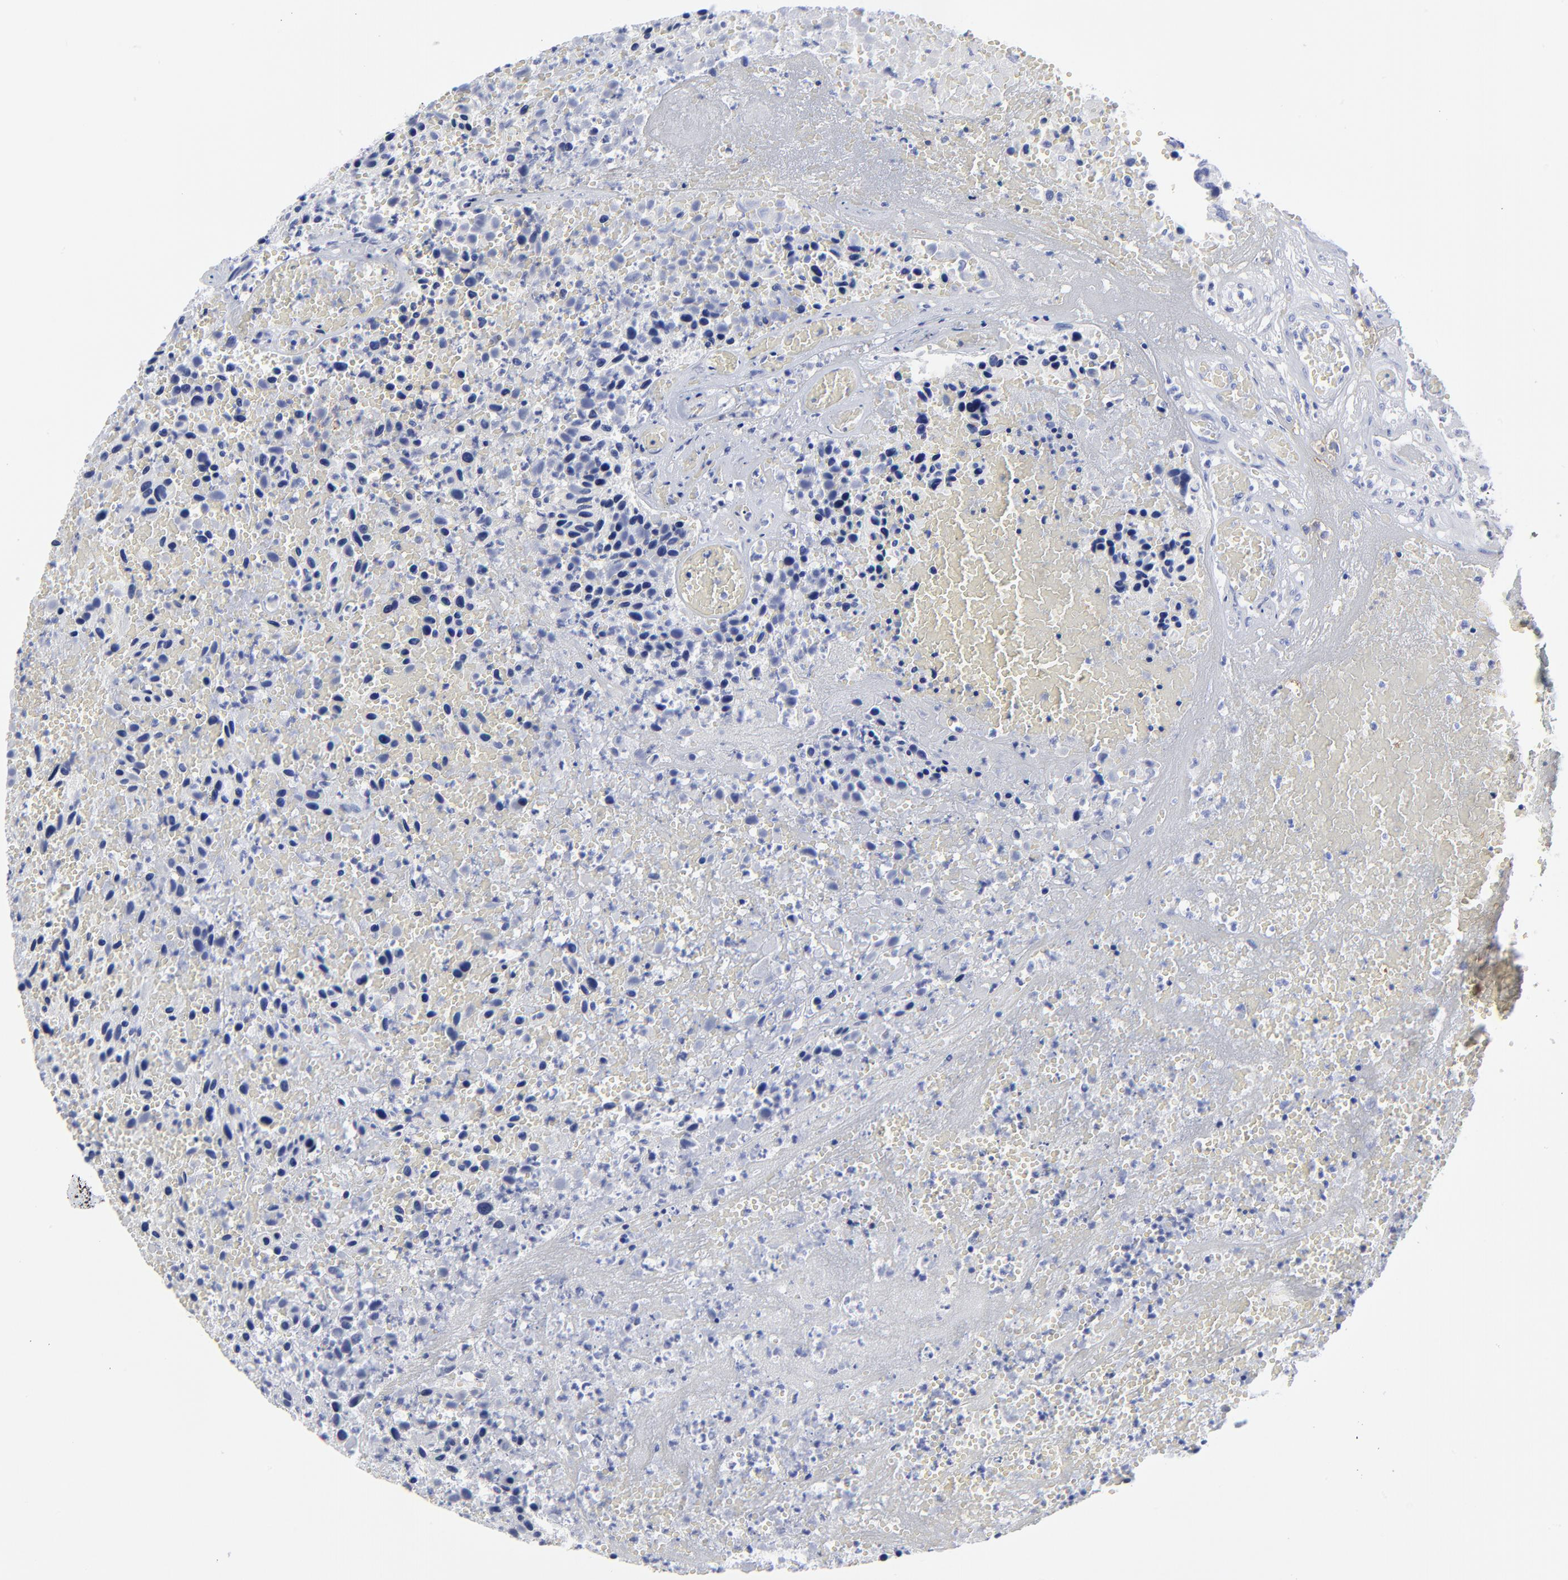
{"staining": {"intensity": "negative", "quantity": "none", "location": "none"}, "tissue": "urothelial cancer", "cell_type": "Tumor cells", "image_type": "cancer", "snomed": [{"axis": "morphology", "description": "Urothelial carcinoma, High grade"}, {"axis": "topography", "description": "Urinary bladder"}], "caption": "An image of human urothelial cancer is negative for staining in tumor cells.", "gene": "DCN", "patient": {"sex": "male", "age": 66}}